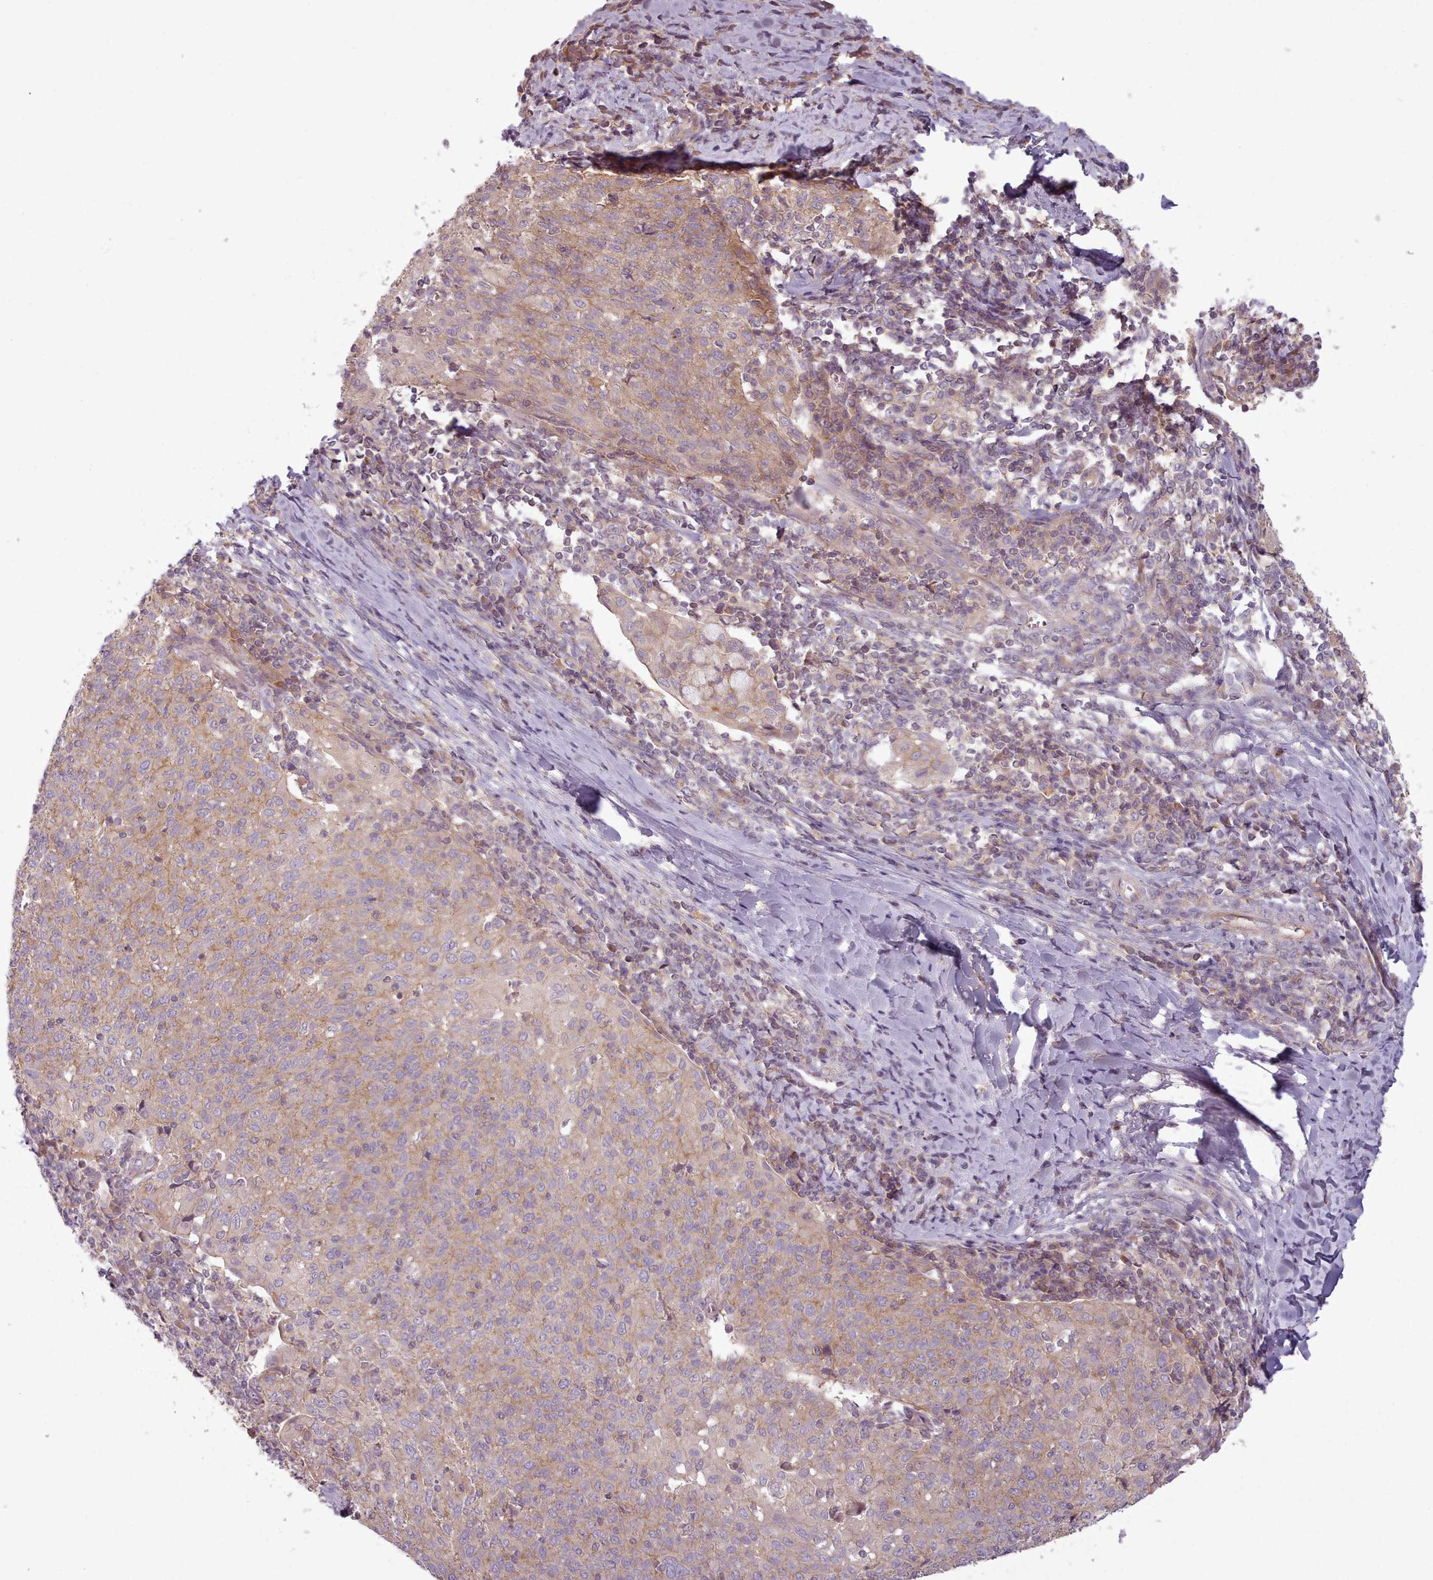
{"staining": {"intensity": "moderate", "quantity": "25%-75%", "location": "cytoplasmic/membranous"}, "tissue": "cervical cancer", "cell_type": "Tumor cells", "image_type": "cancer", "snomed": [{"axis": "morphology", "description": "Squamous cell carcinoma, NOS"}, {"axis": "topography", "description": "Cervix"}], "caption": "An immunohistochemistry (IHC) micrograph of tumor tissue is shown. Protein staining in brown highlights moderate cytoplasmic/membranous positivity in cervical squamous cell carcinoma within tumor cells.", "gene": "NT5DC2", "patient": {"sex": "female", "age": 52}}